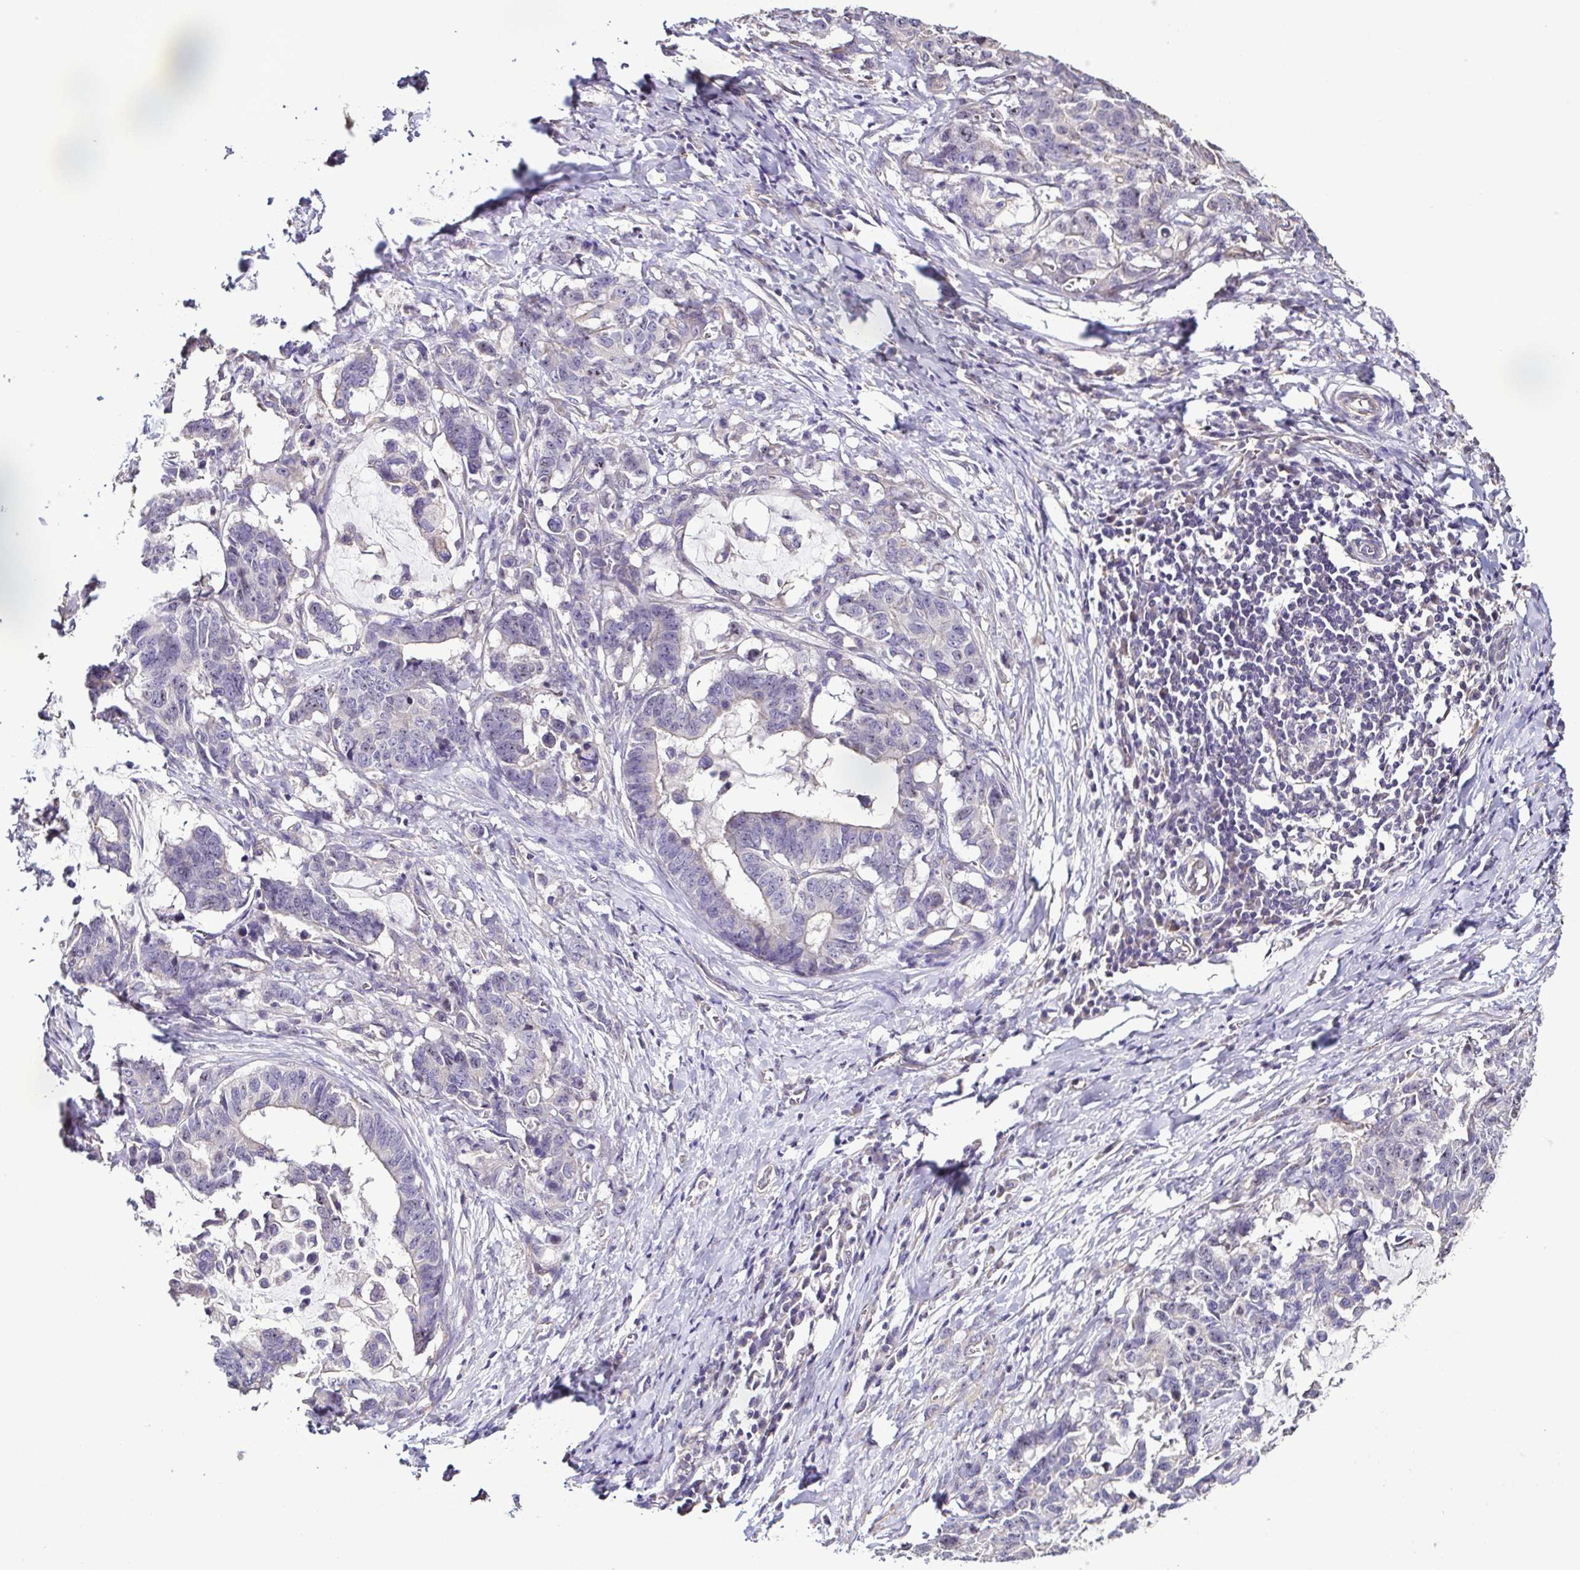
{"staining": {"intensity": "negative", "quantity": "none", "location": "none"}, "tissue": "stomach cancer", "cell_type": "Tumor cells", "image_type": "cancer", "snomed": [{"axis": "morphology", "description": "Normal tissue, NOS"}, {"axis": "morphology", "description": "Adenocarcinoma, NOS"}, {"axis": "topography", "description": "Stomach"}], "caption": "IHC image of human stomach cancer stained for a protein (brown), which shows no staining in tumor cells.", "gene": "LMOD2", "patient": {"sex": "female", "age": 64}}